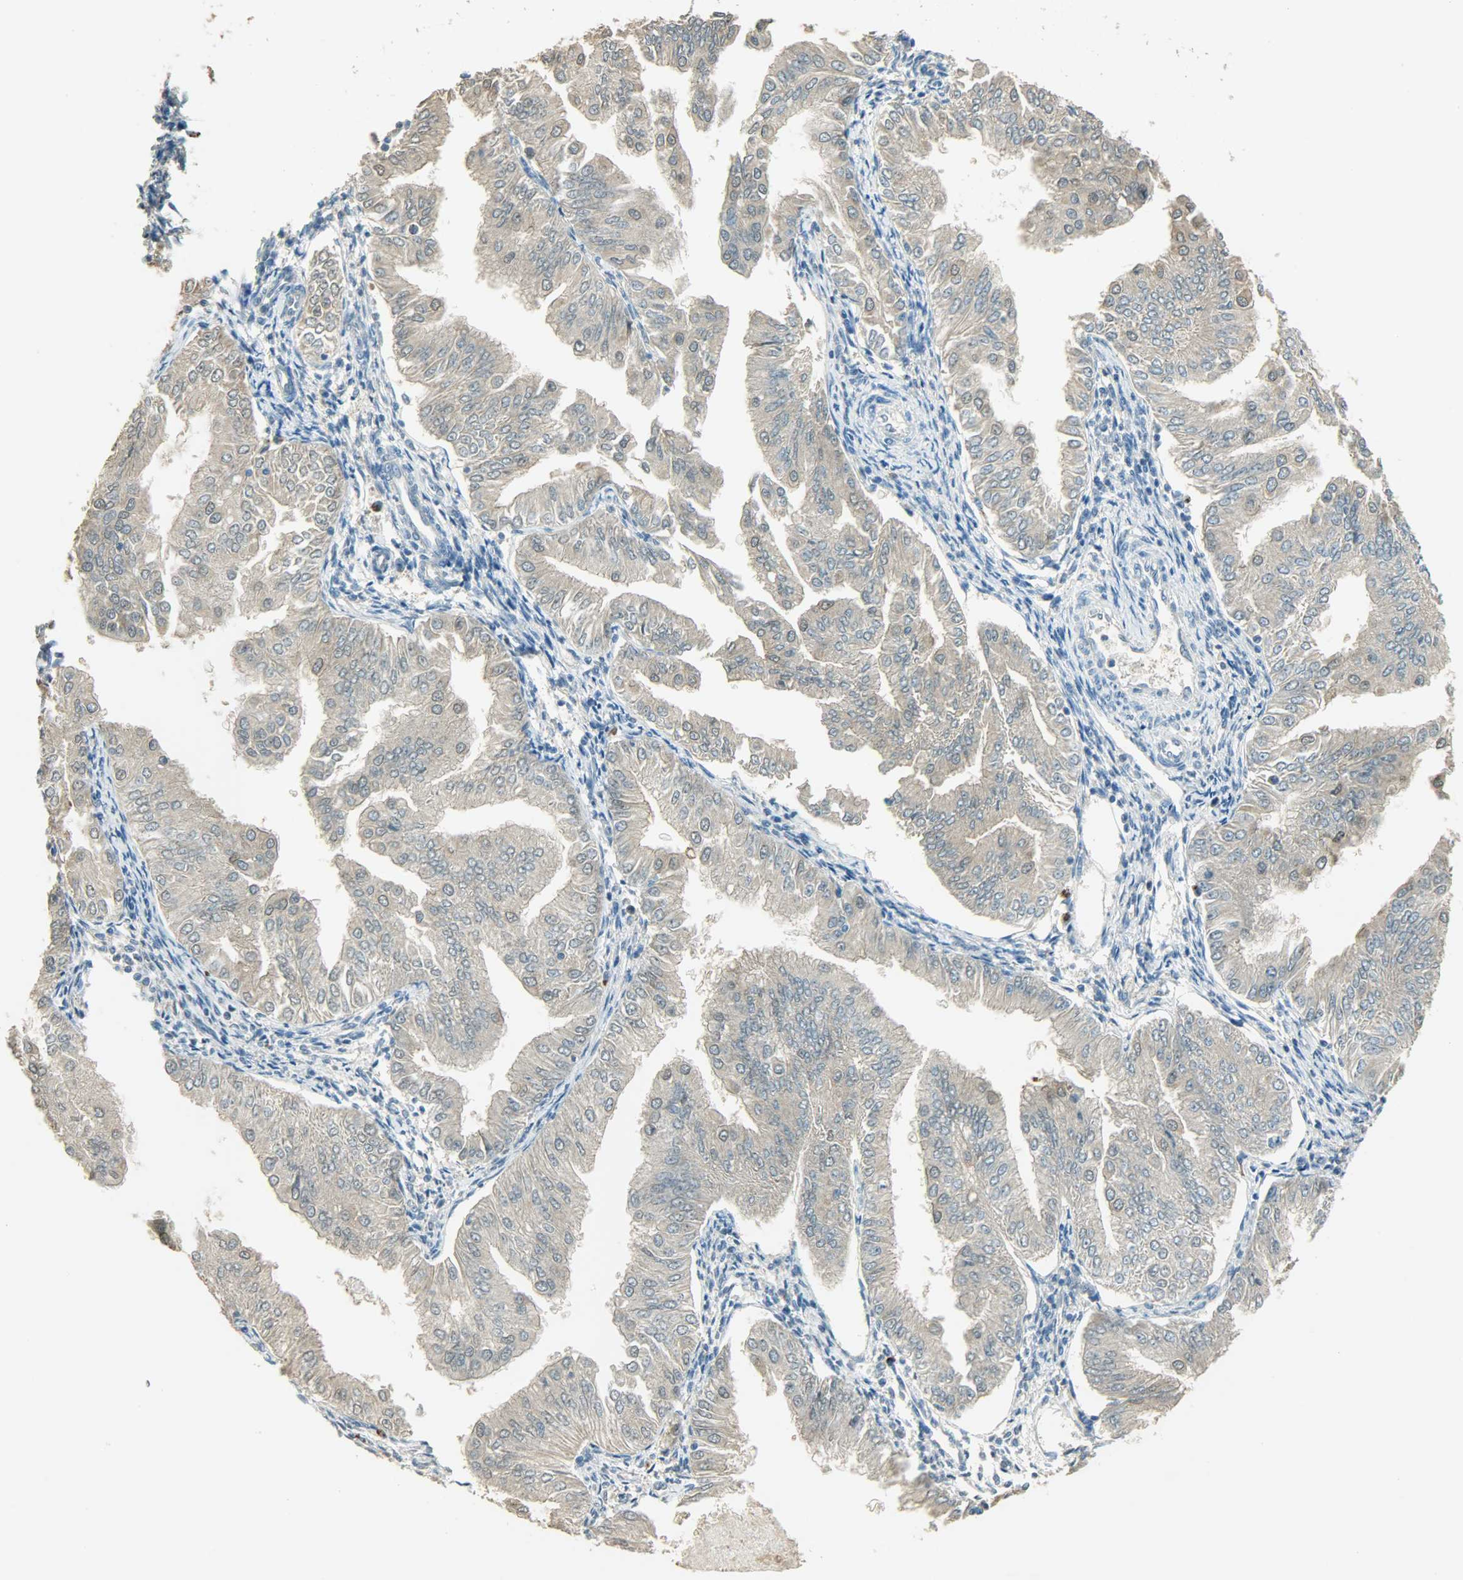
{"staining": {"intensity": "weak", "quantity": ">75%", "location": "cytoplasmic/membranous"}, "tissue": "endometrial cancer", "cell_type": "Tumor cells", "image_type": "cancer", "snomed": [{"axis": "morphology", "description": "Adenocarcinoma, NOS"}, {"axis": "topography", "description": "Endometrium"}], "caption": "Brown immunohistochemical staining in adenocarcinoma (endometrial) displays weak cytoplasmic/membranous positivity in about >75% of tumor cells. The protein is stained brown, and the nuclei are stained in blue (DAB (3,3'-diaminobenzidine) IHC with brightfield microscopy, high magnification).", "gene": "PRMT5", "patient": {"sex": "female", "age": 53}}